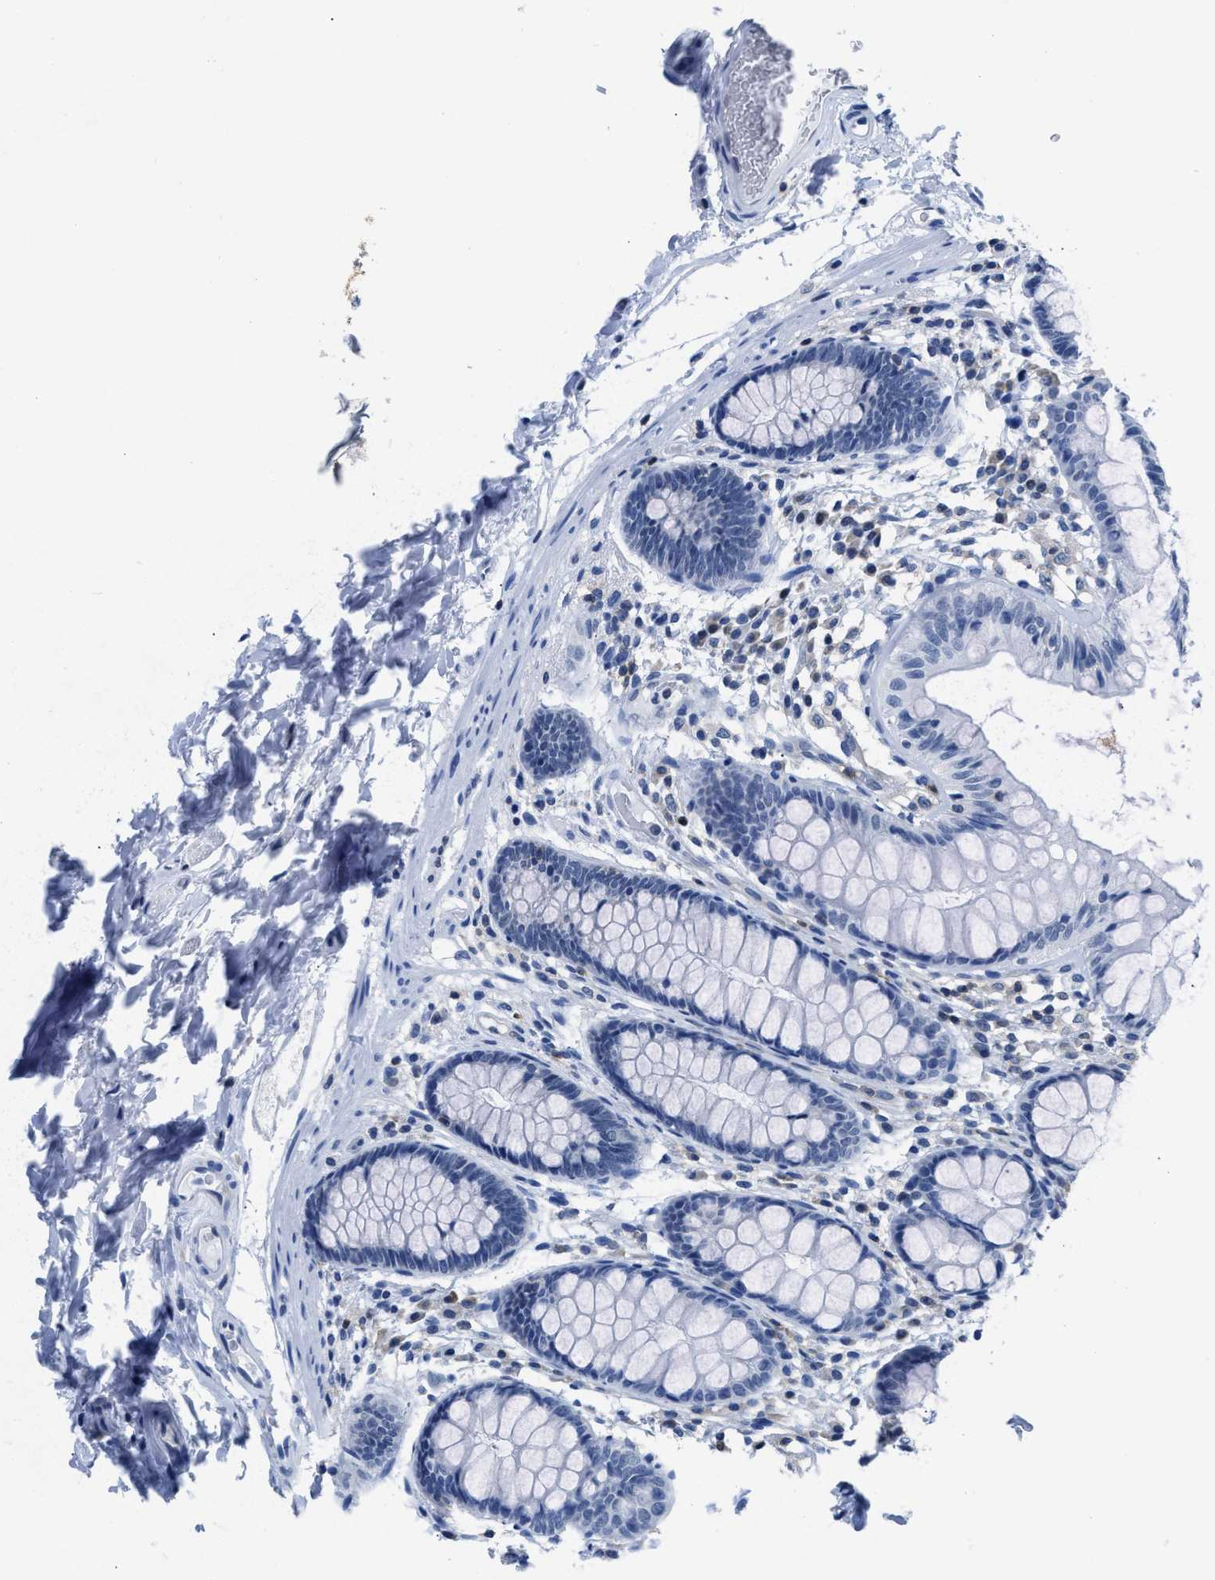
{"staining": {"intensity": "negative", "quantity": "none", "location": "none"}, "tissue": "colon", "cell_type": "Endothelial cells", "image_type": "normal", "snomed": [{"axis": "morphology", "description": "Normal tissue, NOS"}, {"axis": "topography", "description": "Colon"}], "caption": "The image exhibits no staining of endothelial cells in unremarkable colon.", "gene": "NFATC2", "patient": {"sex": "female", "age": 56}}